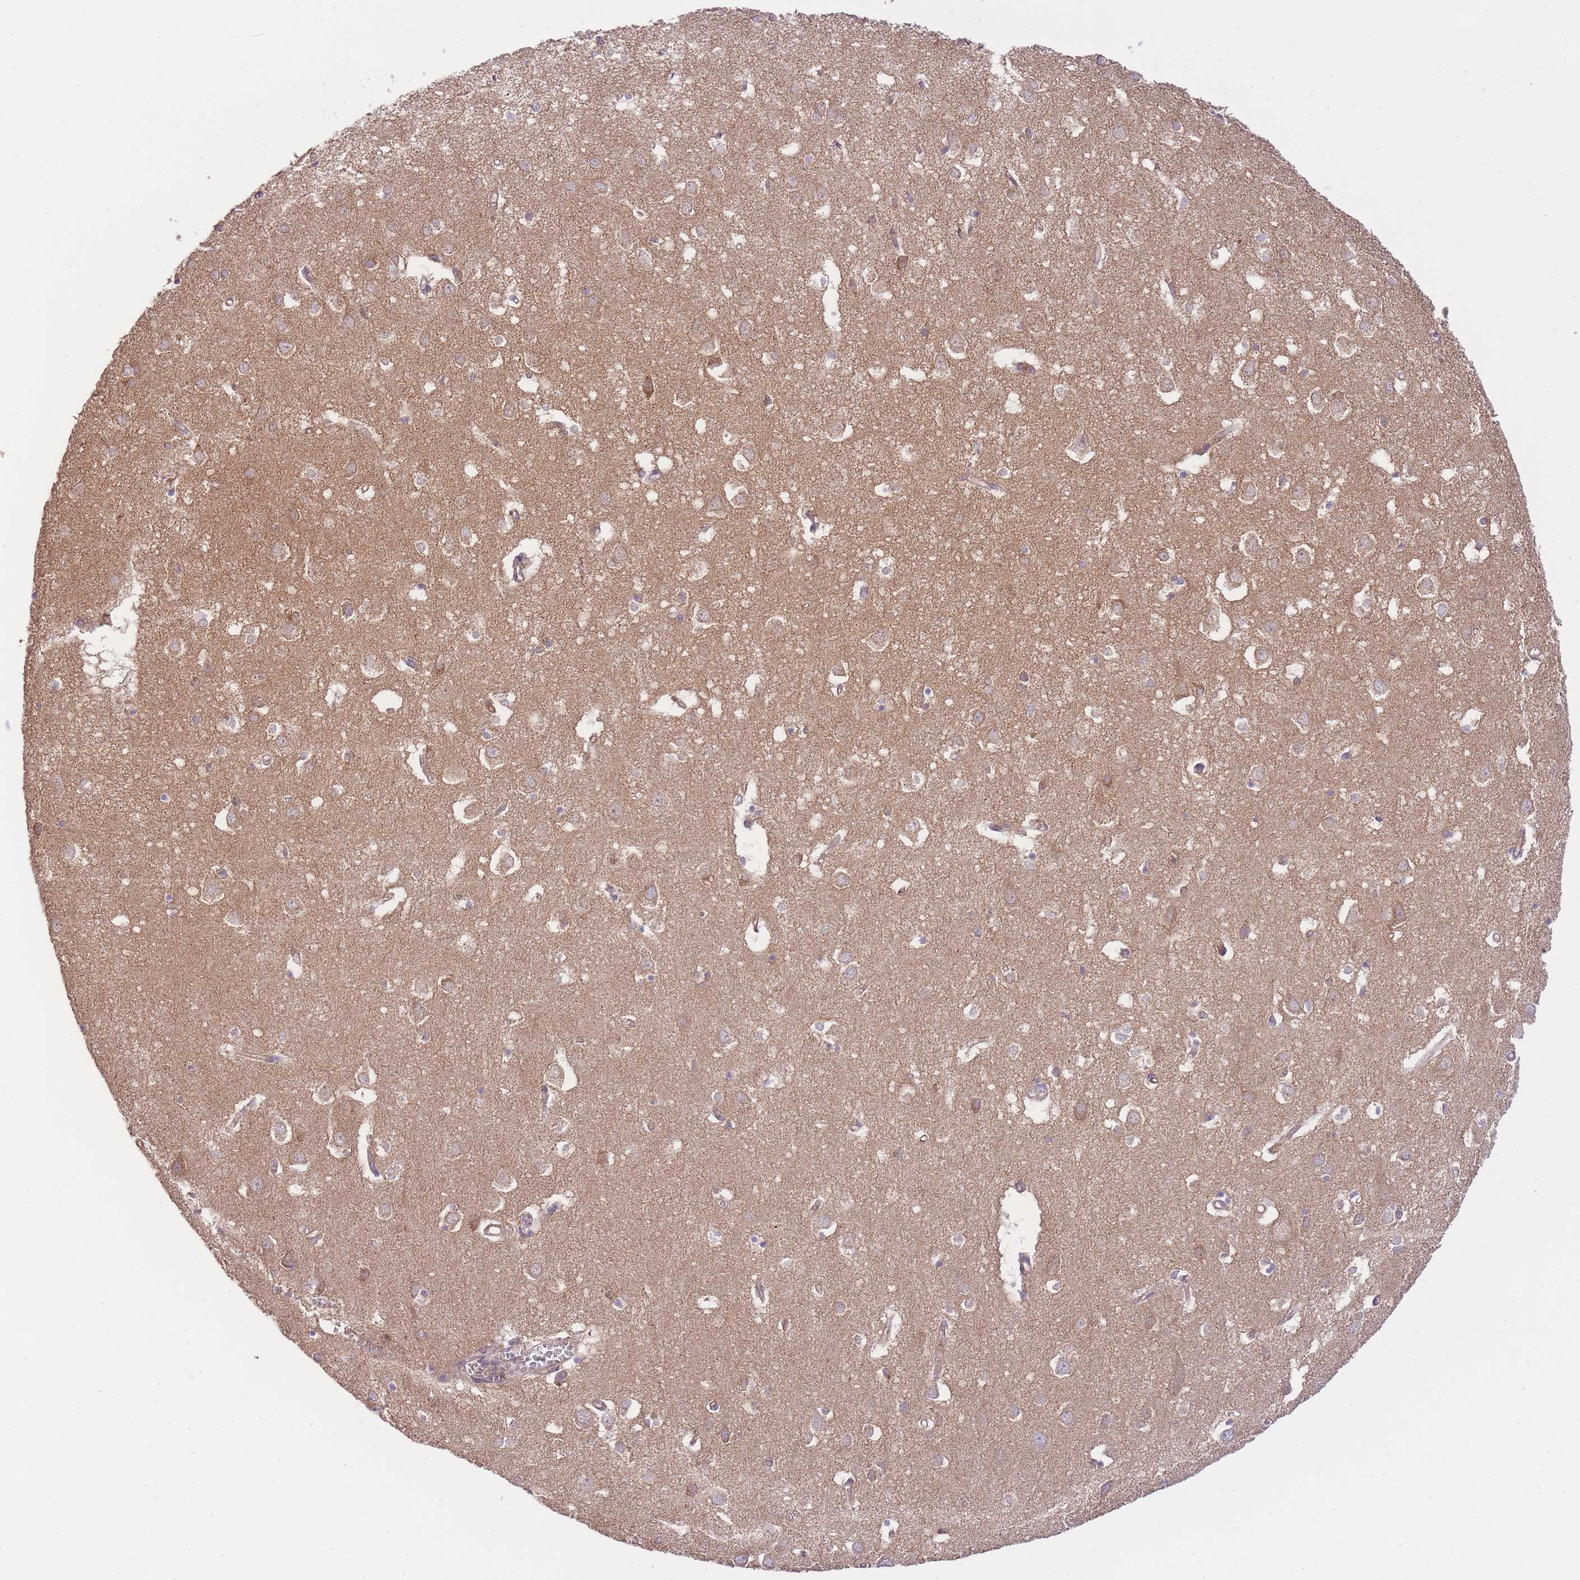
{"staining": {"intensity": "weak", "quantity": ">75%", "location": "cytoplasmic/membranous"}, "tissue": "cerebral cortex", "cell_type": "Endothelial cells", "image_type": "normal", "snomed": [{"axis": "morphology", "description": "Normal tissue, NOS"}, {"axis": "topography", "description": "Cerebral cortex"}], "caption": "Immunohistochemical staining of benign human cerebral cortex exhibits low levels of weak cytoplasmic/membranous expression in approximately >75% of endothelial cells. (brown staining indicates protein expression, while blue staining denotes nuclei).", "gene": "PREP", "patient": {"sex": "male", "age": 70}}